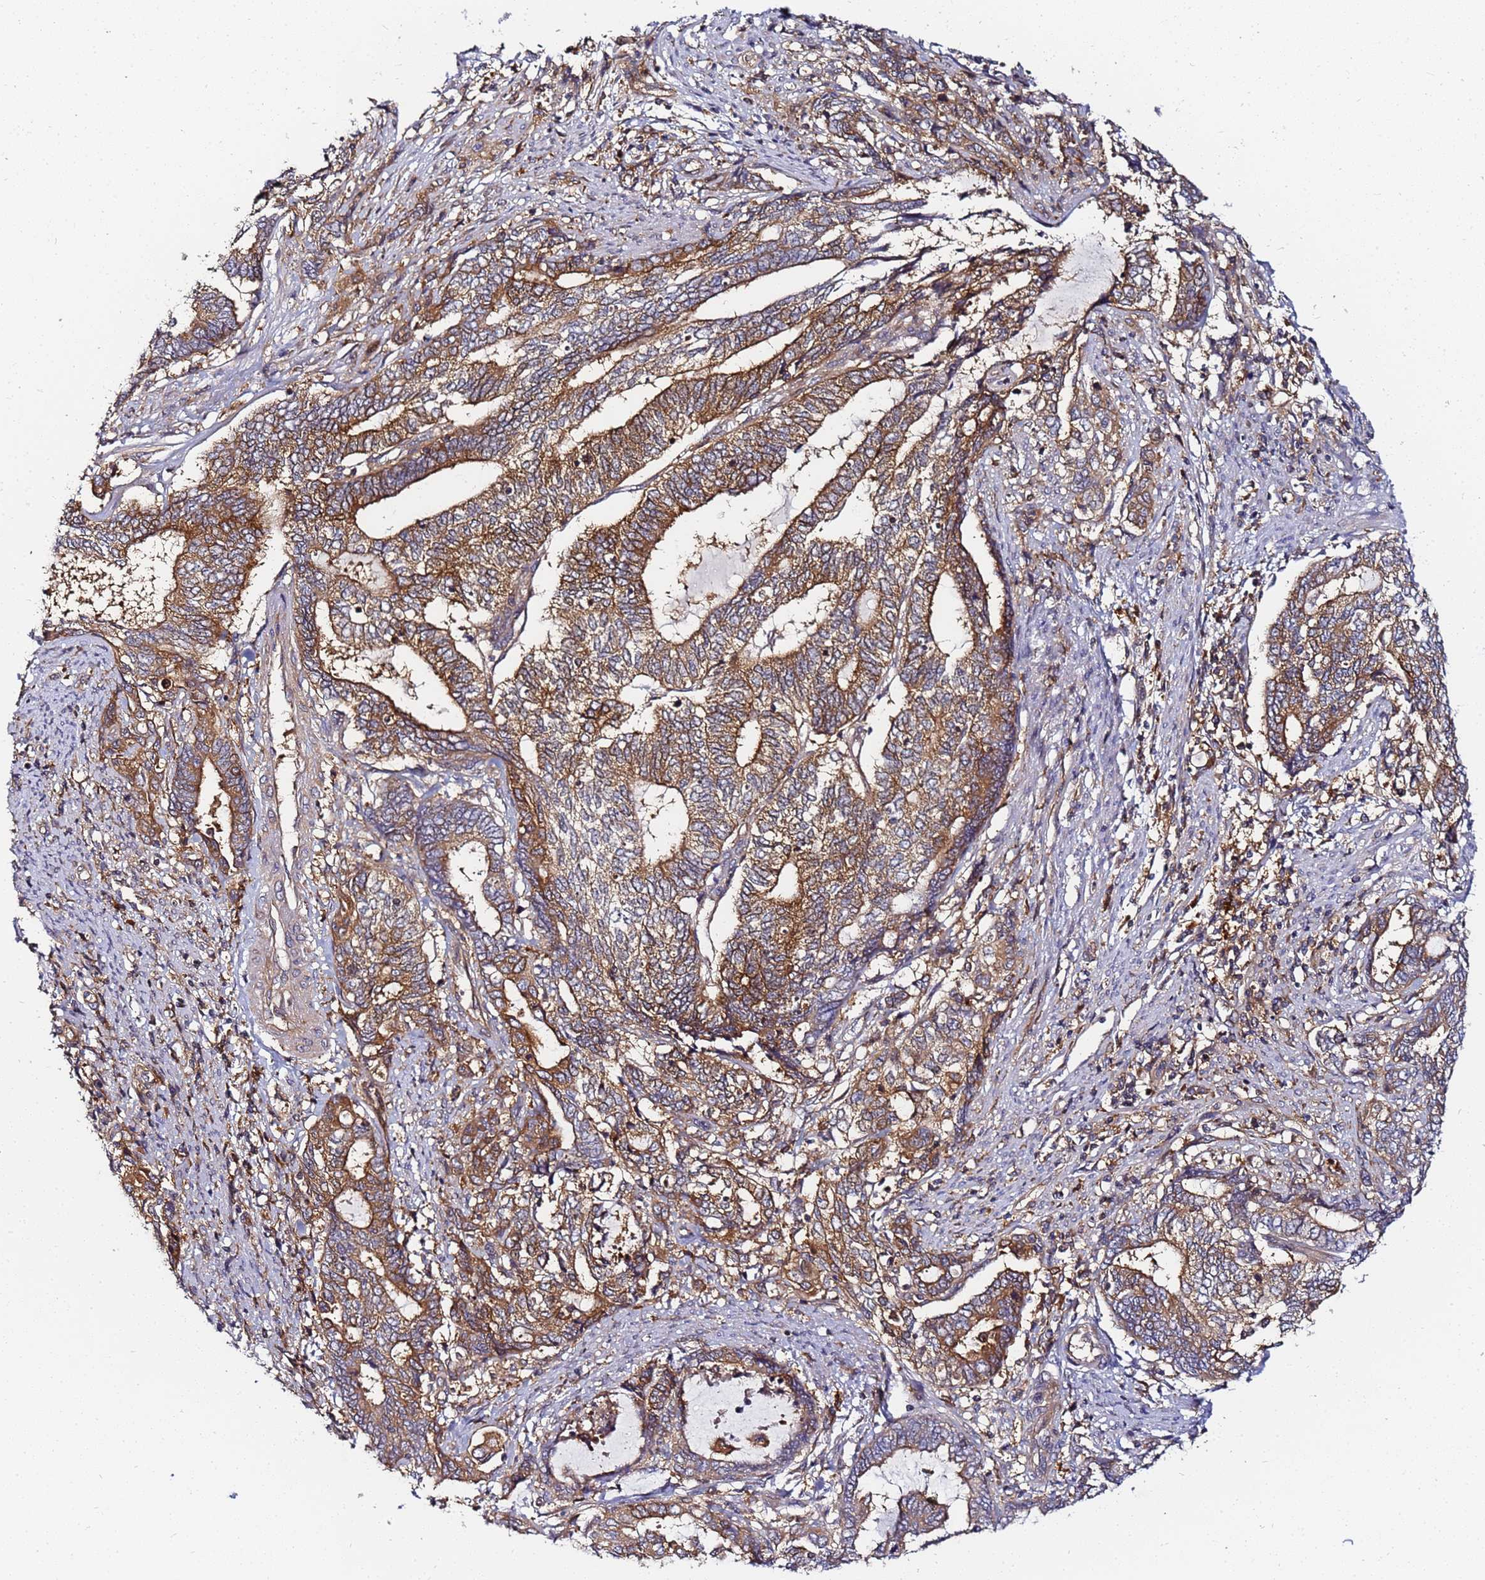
{"staining": {"intensity": "moderate", "quantity": ">75%", "location": "cytoplasmic/membranous"}, "tissue": "endometrial cancer", "cell_type": "Tumor cells", "image_type": "cancer", "snomed": [{"axis": "morphology", "description": "Adenocarcinoma, NOS"}, {"axis": "topography", "description": "Uterus"}, {"axis": "topography", "description": "Endometrium"}], "caption": "Protein staining of endometrial adenocarcinoma tissue exhibits moderate cytoplasmic/membranous positivity in approximately >75% of tumor cells.", "gene": "CHM", "patient": {"sex": "female", "age": 70}}